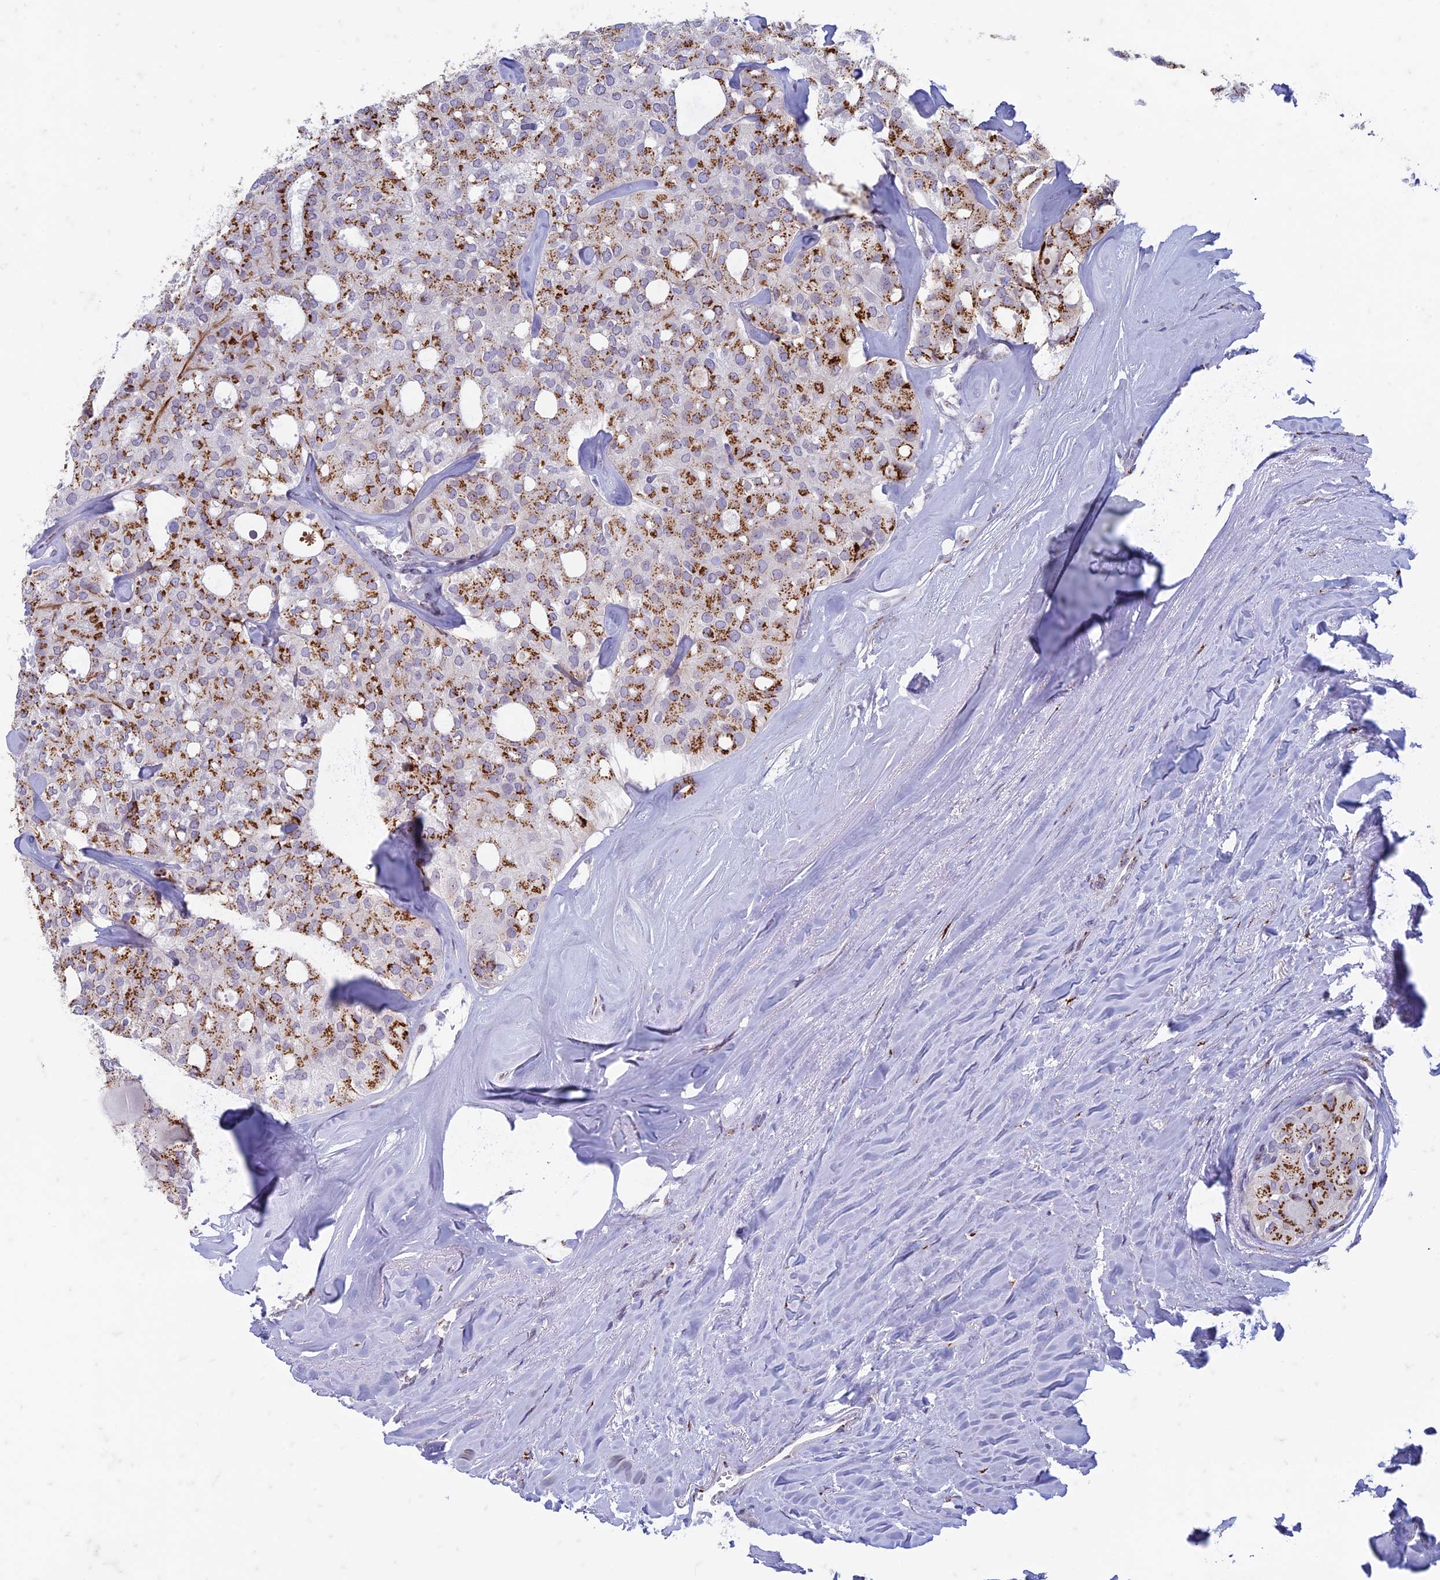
{"staining": {"intensity": "strong", "quantity": ">75%", "location": "cytoplasmic/membranous"}, "tissue": "thyroid cancer", "cell_type": "Tumor cells", "image_type": "cancer", "snomed": [{"axis": "morphology", "description": "Follicular adenoma carcinoma, NOS"}, {"axis": "topography", "description": "Thyroid gland"}], "caption": "Strong cytoplasmic/membranous expression is appreciated in about >75% of tumor cells in follicular adenoma carcinoma (thyroid). (Brightfield microscopy of DAB IHC at high magnification).", "gene": "FAM3C", "patient": {"sex": "male", "age": 75}}